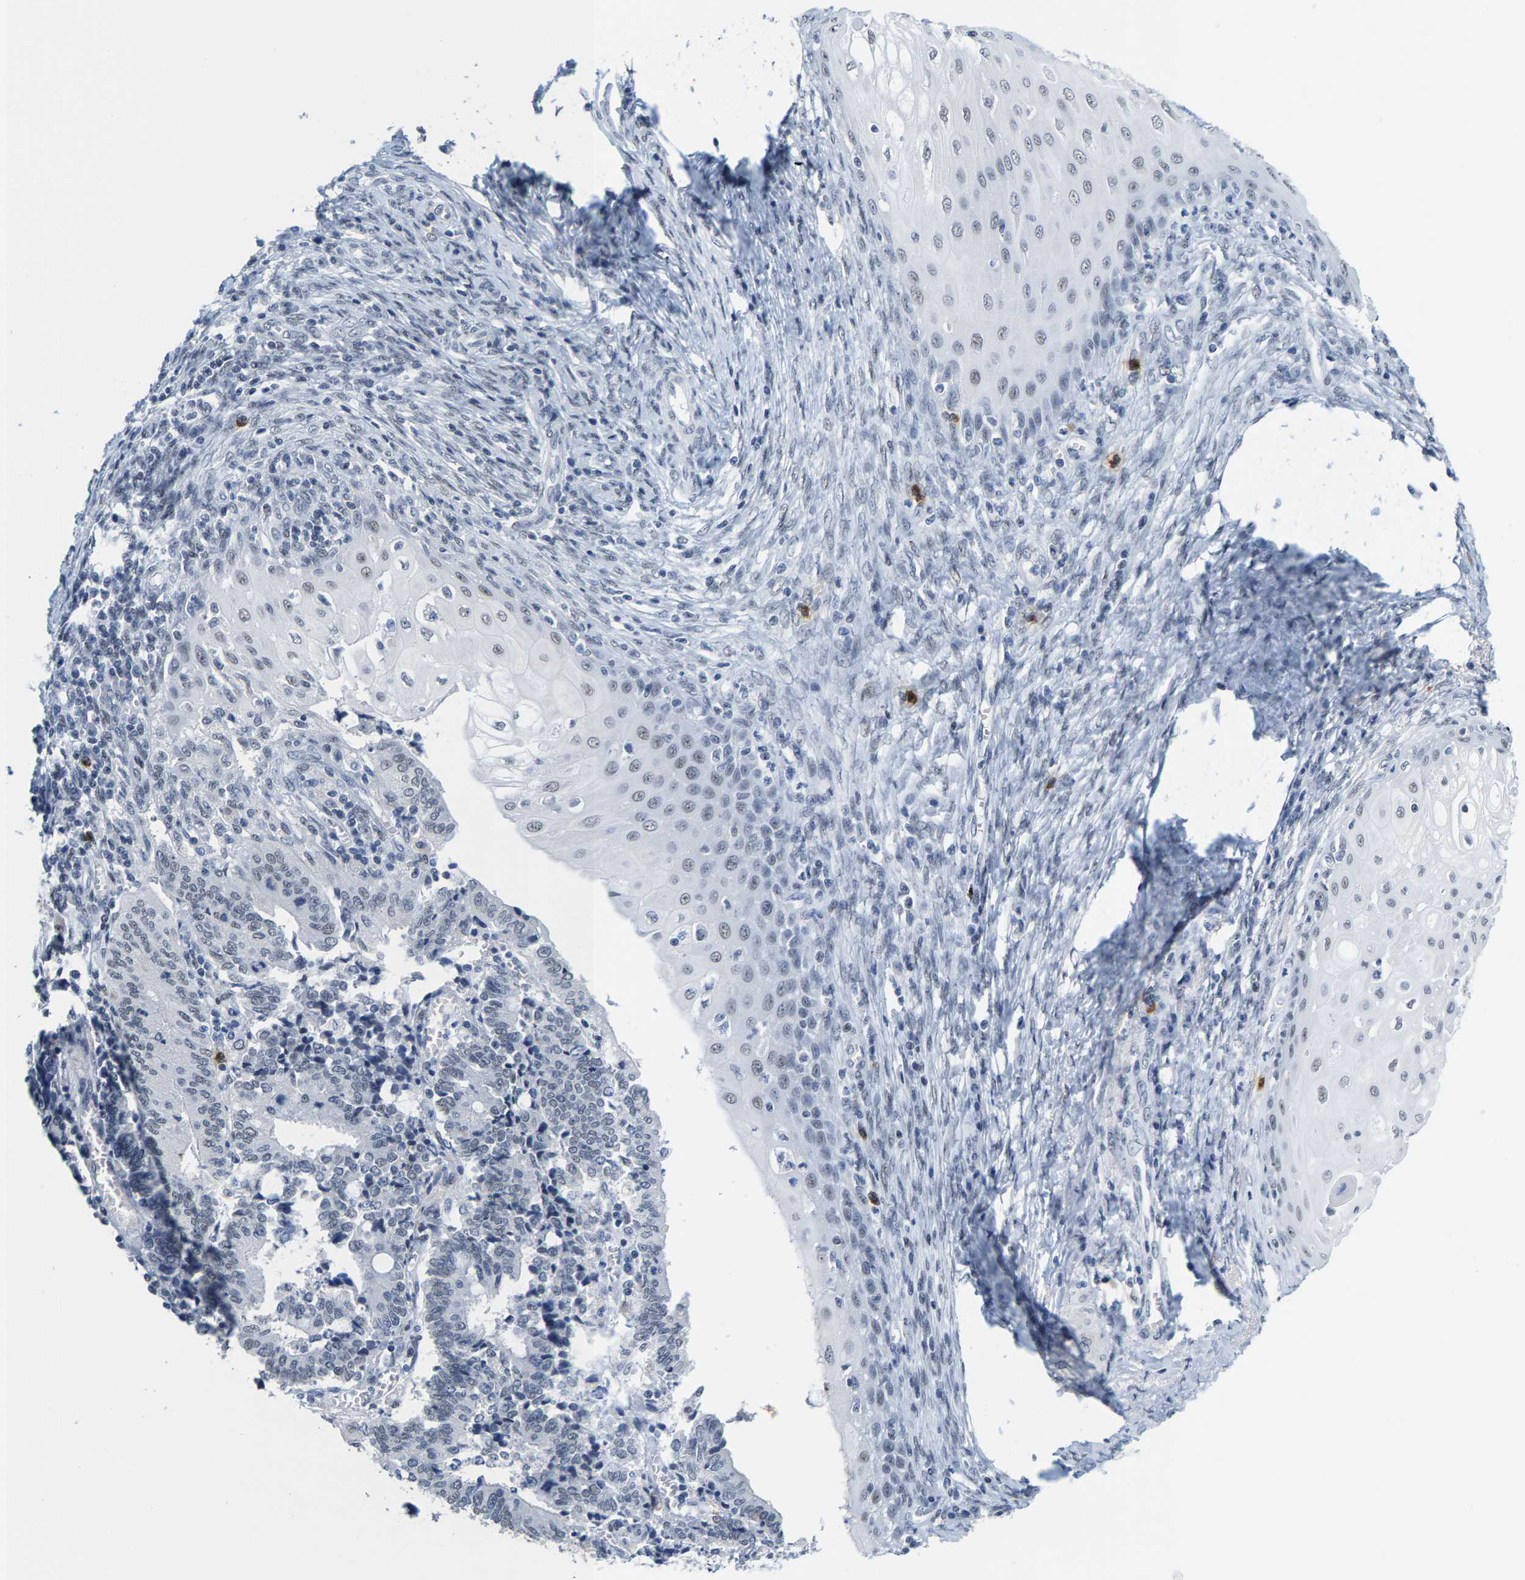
{"staining": {"intensity": "negative", "quantity": "none", "location": "none"}, "tissue": "cervical cancer", "cell_type": "Tumor cells", "image_type": "cancer", "snomed": [{"axis": "morphology", "description": "Adenocarcinoma, NOS"}, {"axis": "topography", "description": "Cervix"}], "caption": "This histopathology image is of adenocarcinoma (cervical) stained with immunohistochemistry to label a protein in brown with the nuclei are counter-stained blue. There is no staining in tumor cells. Brightfield microscopy of immunohistochemistry (IHC) stained with DAB (3,3'-diaminobenzidine) (brown) and hematoxylin (blue), captured at high magnification.", "gene": "SETD1B", "patient": {"sex": "female", "age": 44}}